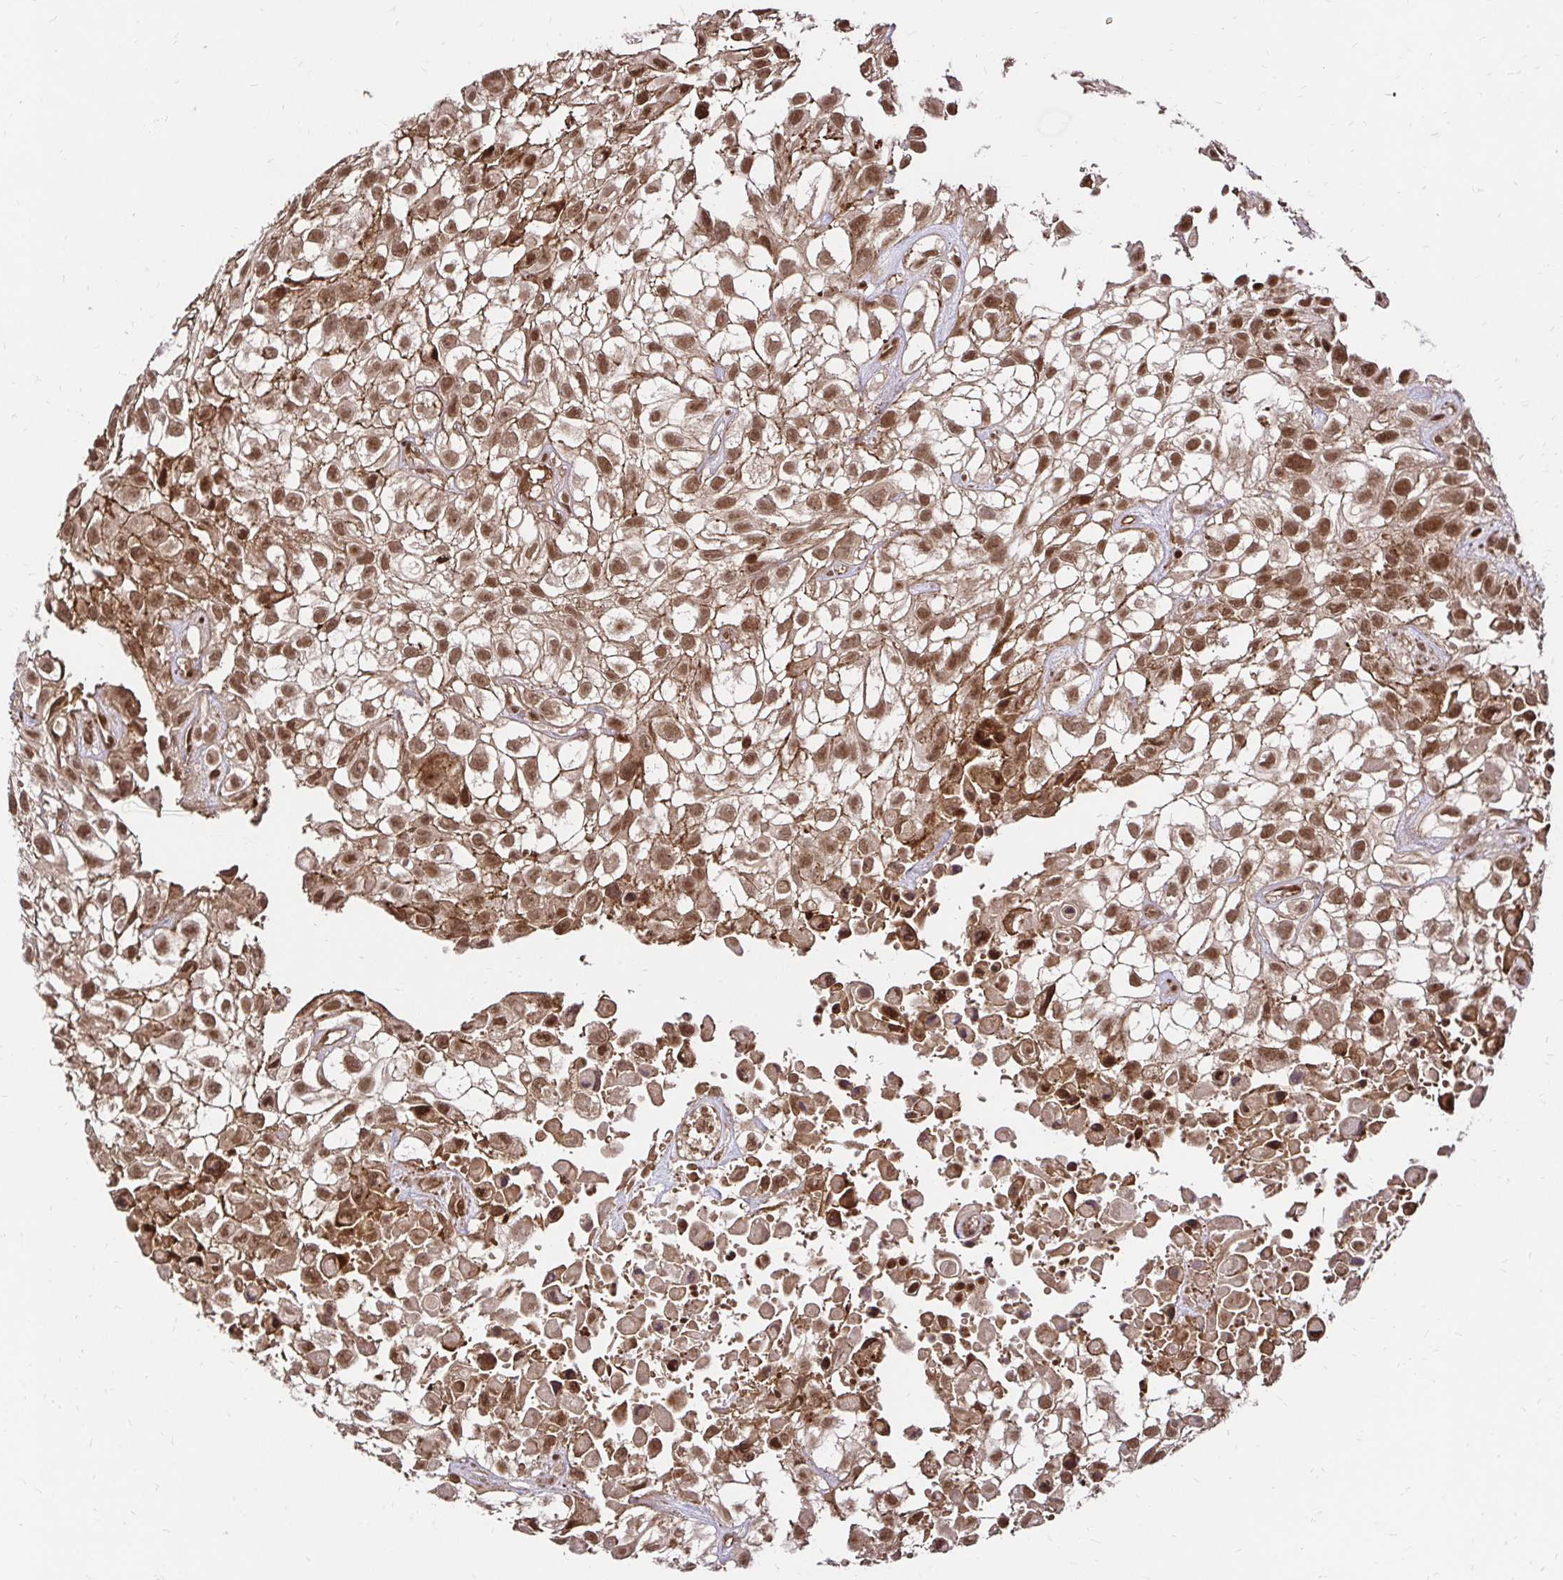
{"staining": {"intensity": "moderate", "quantity": ">75%", "location": "cytoplasmic/membranous,nuclear"}, "tissue": "urothelial cancer", "cell_type": "Tumor cells", "image_type": "cancer", "snomed": [{"axis": "morphology", "description": "Urothelial carcinoma, High grade"}, {"axis": "topography", "description": "Urinary bladder"}], "caption": "The immunohistochemical stain shows moderate cytoplasmic/membranous and nuclear positivity in tumor cells of urothelial cancer tissue. Immunohistochemistry (ihc) stains the protein in brown and the nuclei are stained blue.", "gene": "GLYR1", "patient": {"sex": "male", "age": 56}}